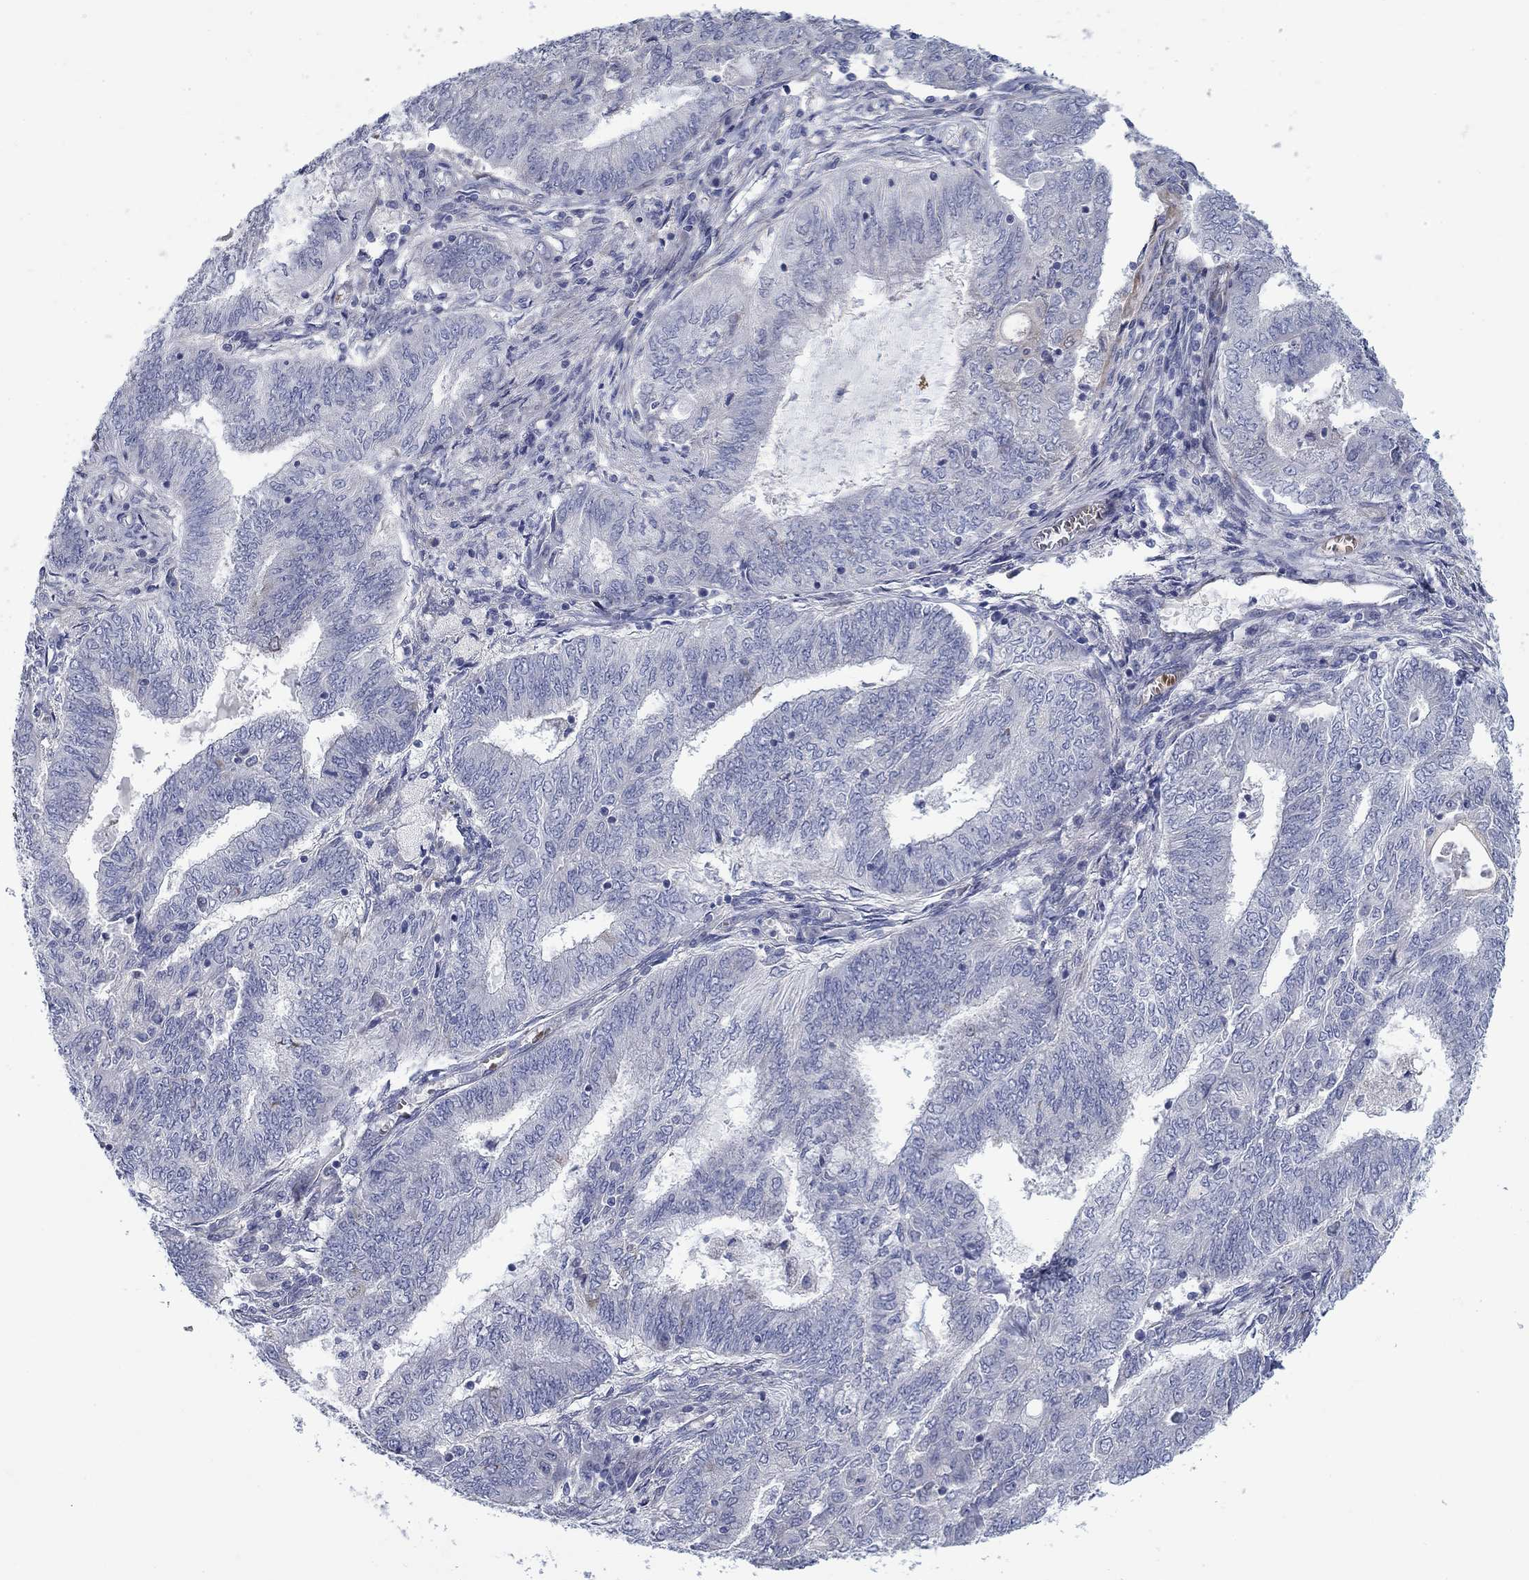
{"staining": {"intensity": "negative", "quantity": "none", "location": "none"}, "tissue": "endometrial cancer", "cell_type": "Tumor cells", "image_type": "cancer", "snomed": [{"axis": "morphology", "description": "Adenocarcinoma, NOS"}, {"axis": "topography", "description": "Endometrium"}], "caption": "The image reveals no significant staining in tumor cells of adenocarcinoma (endometrial).", "gene": "FXR1", "patient": {"sex": "female", "age": 62}}